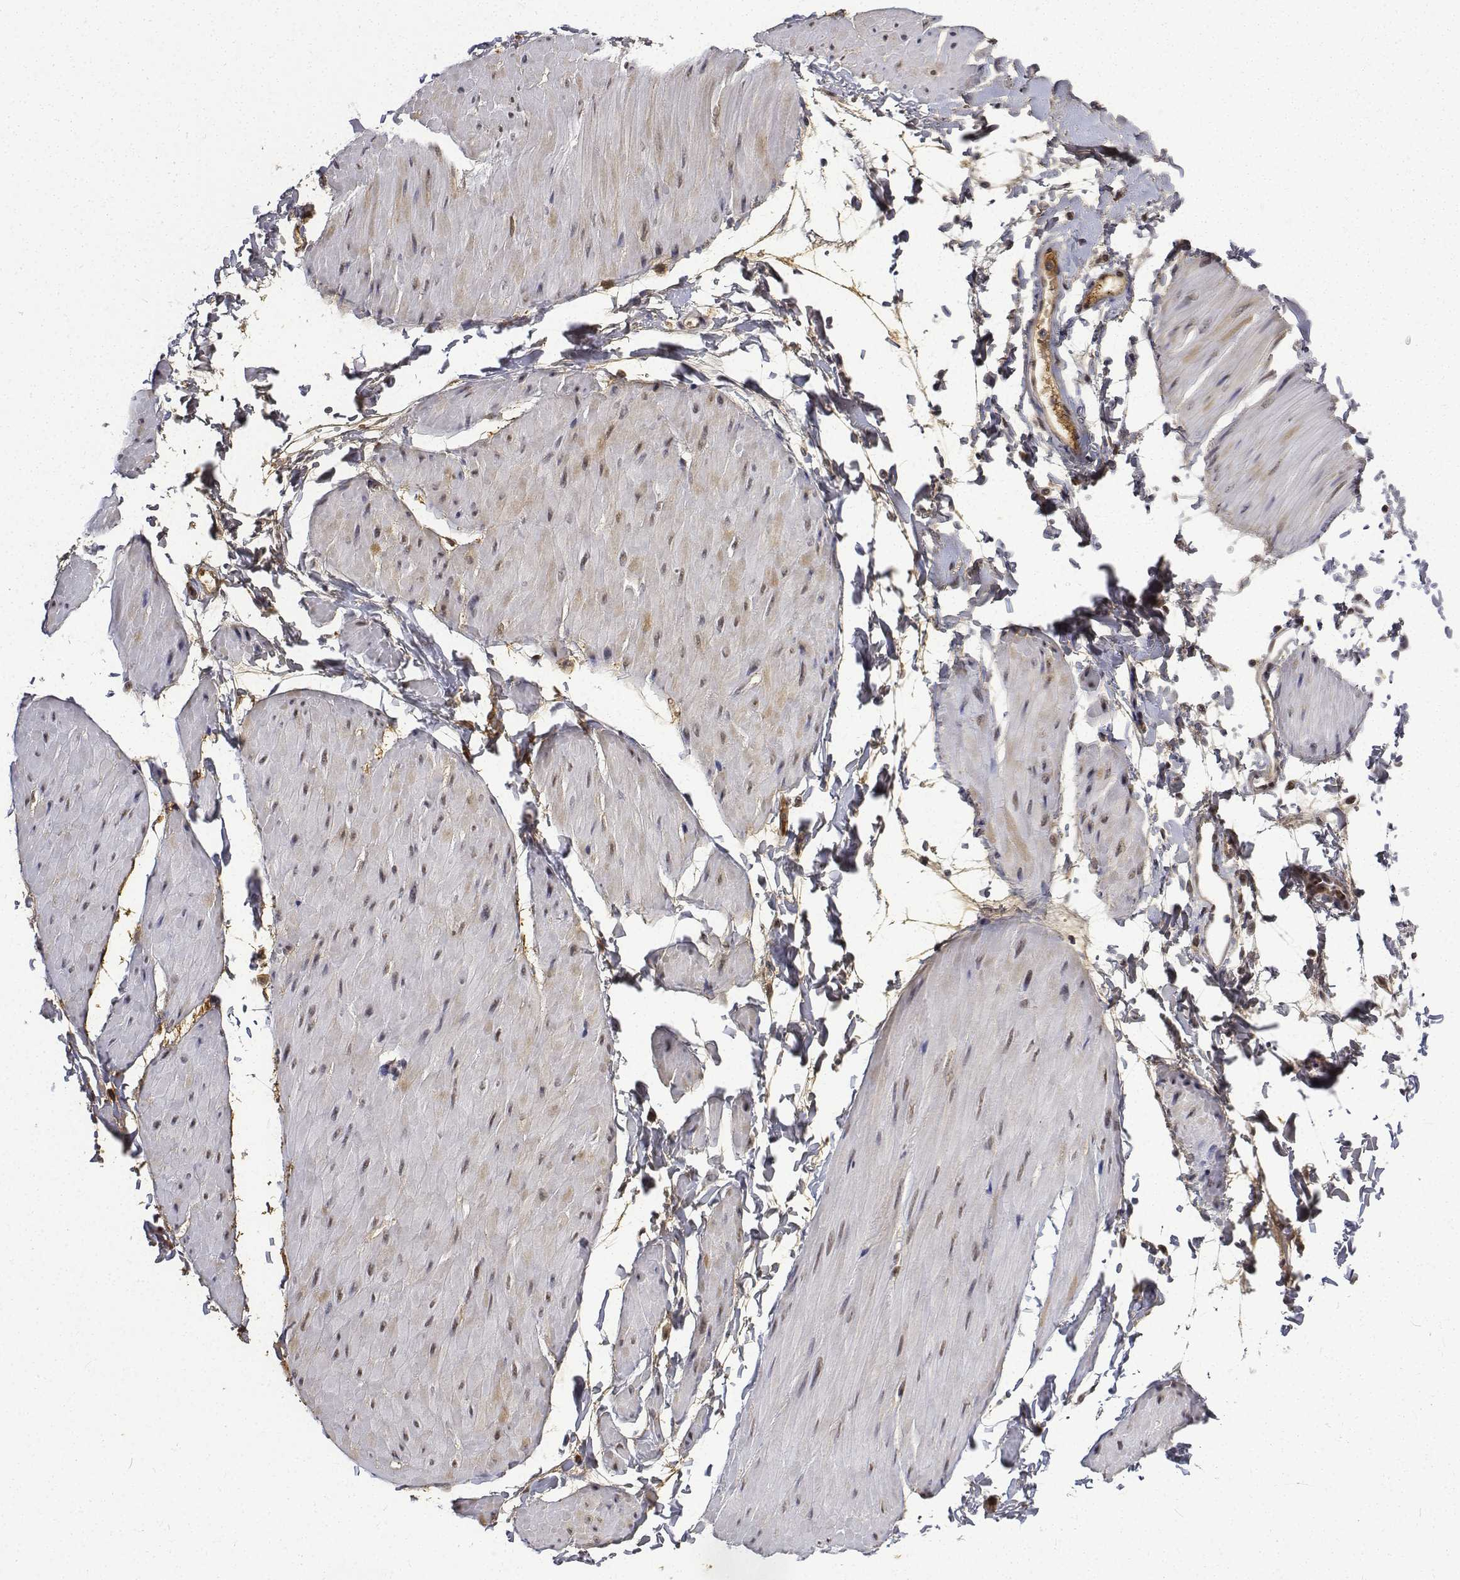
{"staining": {"intensity": "moderate", "quantity": ">75%", "location": "nuclear"}, "tissue": "adipose tissue", "cell_type": "Adipocytes", "image_type": "normal", "snomed": [{"axis": "morphology", "description": "Normal tissue, NOS"}, {"axis": "topography", "description": "Smooth muscle"}, {"axis": "topography", "description": "Peripheral nerve tissue"}], "caption": "Immunohistochemical staining of normal human adipose tissue demonstrates medium levels of moderate nuclear positivity in about >75% of adipocytes. The staining was performed using DAB, with brown indicating positive protein expression. Nuclei are stained blue with hematoxylin.", "gene": "ATRX", "patient": {"sex": "male", "age": 58}}